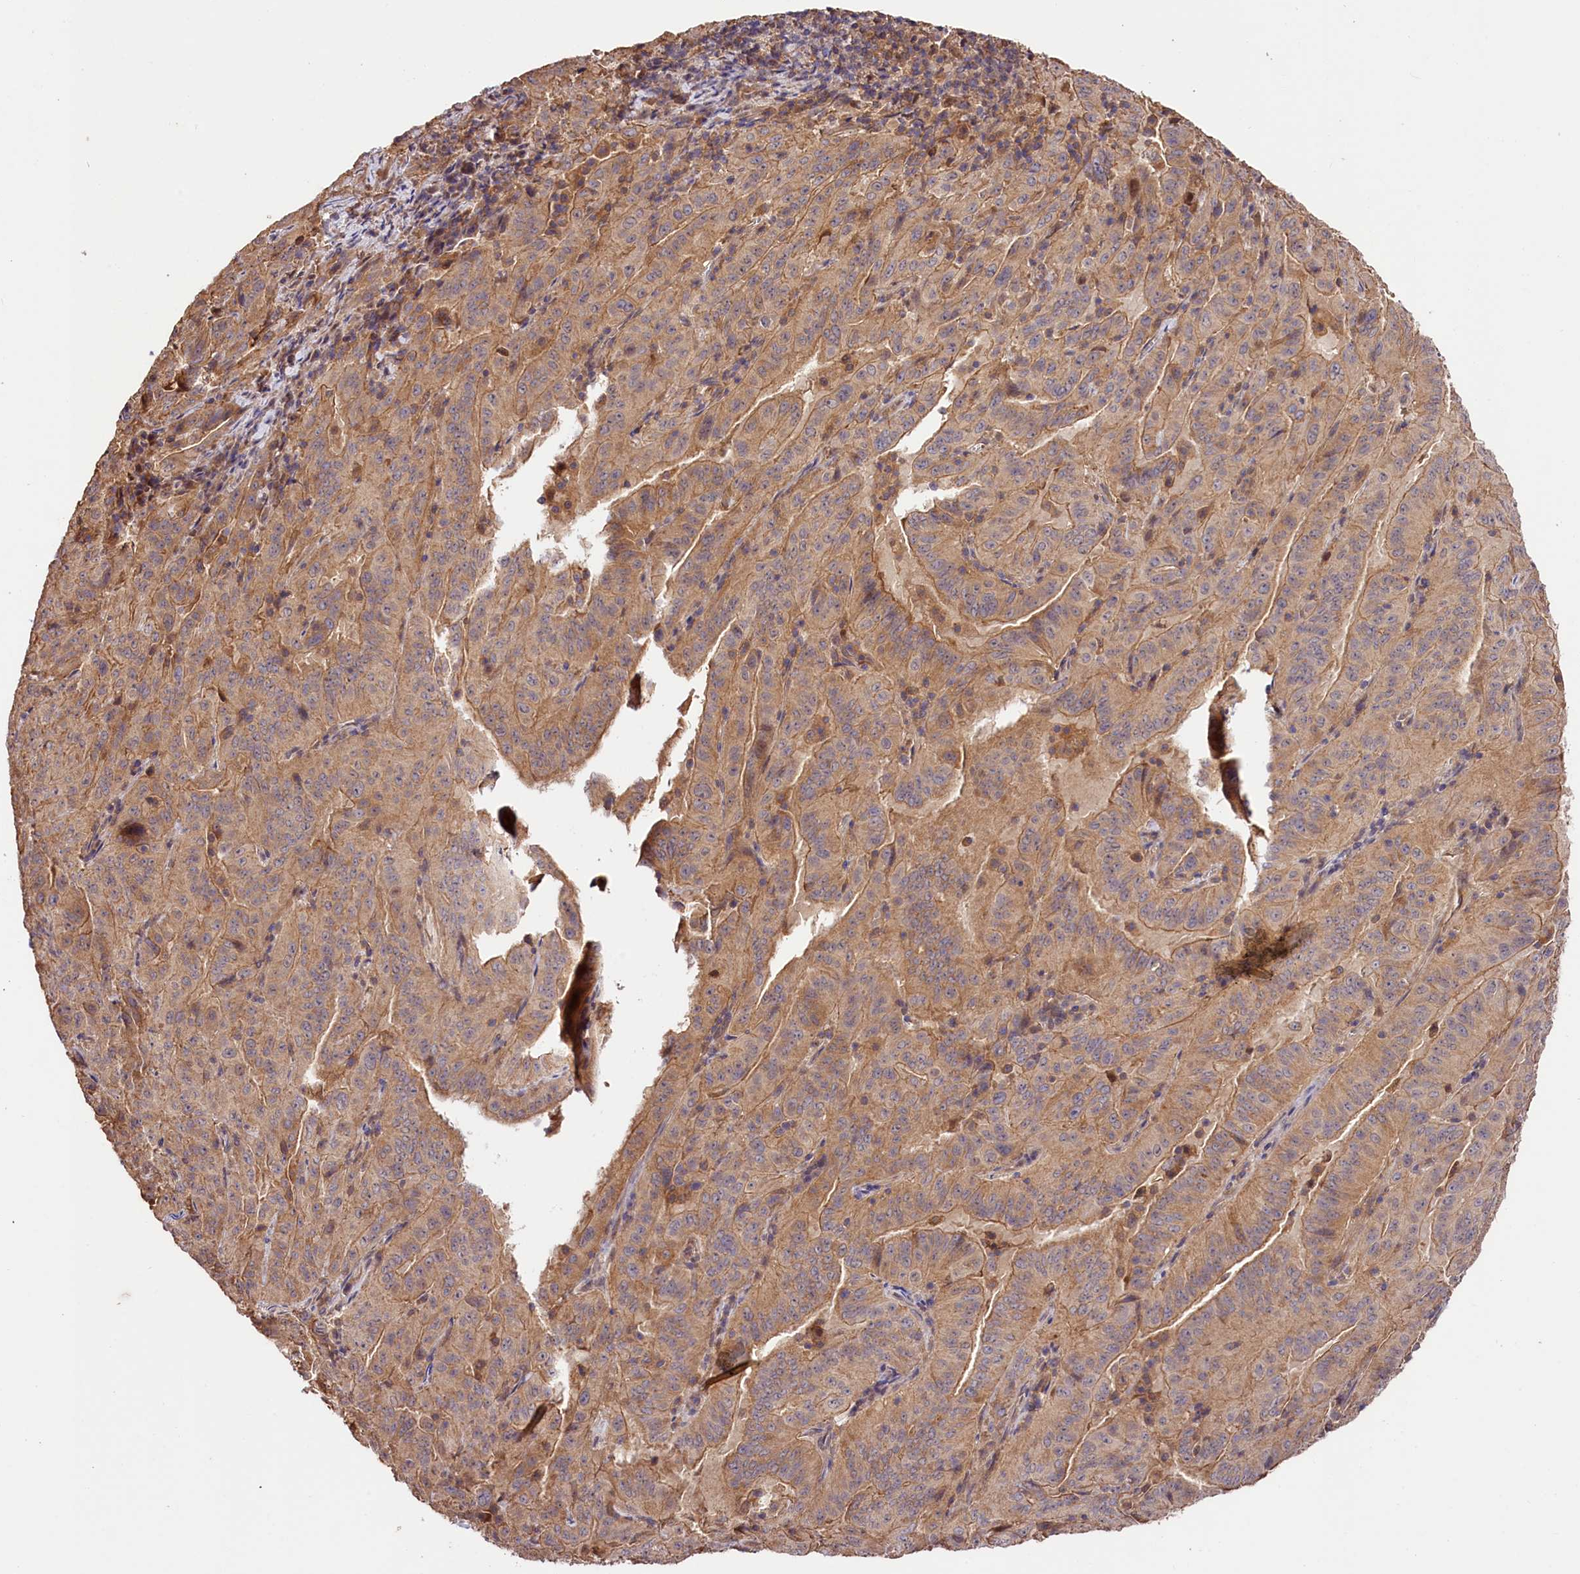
{"staining": {"intensity": "moderate", "quantity": "25%-75%", "location": "cytoplasmic/membranous"}, "tissue": "pancreatic cancer", "cell_type": "Tumor cells", "image_type": "cancer", "snomed": [{"axis": "morphology", "description": "Adenocarcinoma, NOS"}, {"axis": "topography", "description": "Pancreas"}], "caption": "Adenocarcinoma (pancreatic) tissue demonstrates moderate cytoplasmic/membranous expression in about 25%-75% of tumor cells The staining is performed using DAB brown chromogen to label protein expression. The nuclei are counter-stained blue using hematoxylin.", "gene": "CES3", "patient": {"sex": "male", "age": 63}}